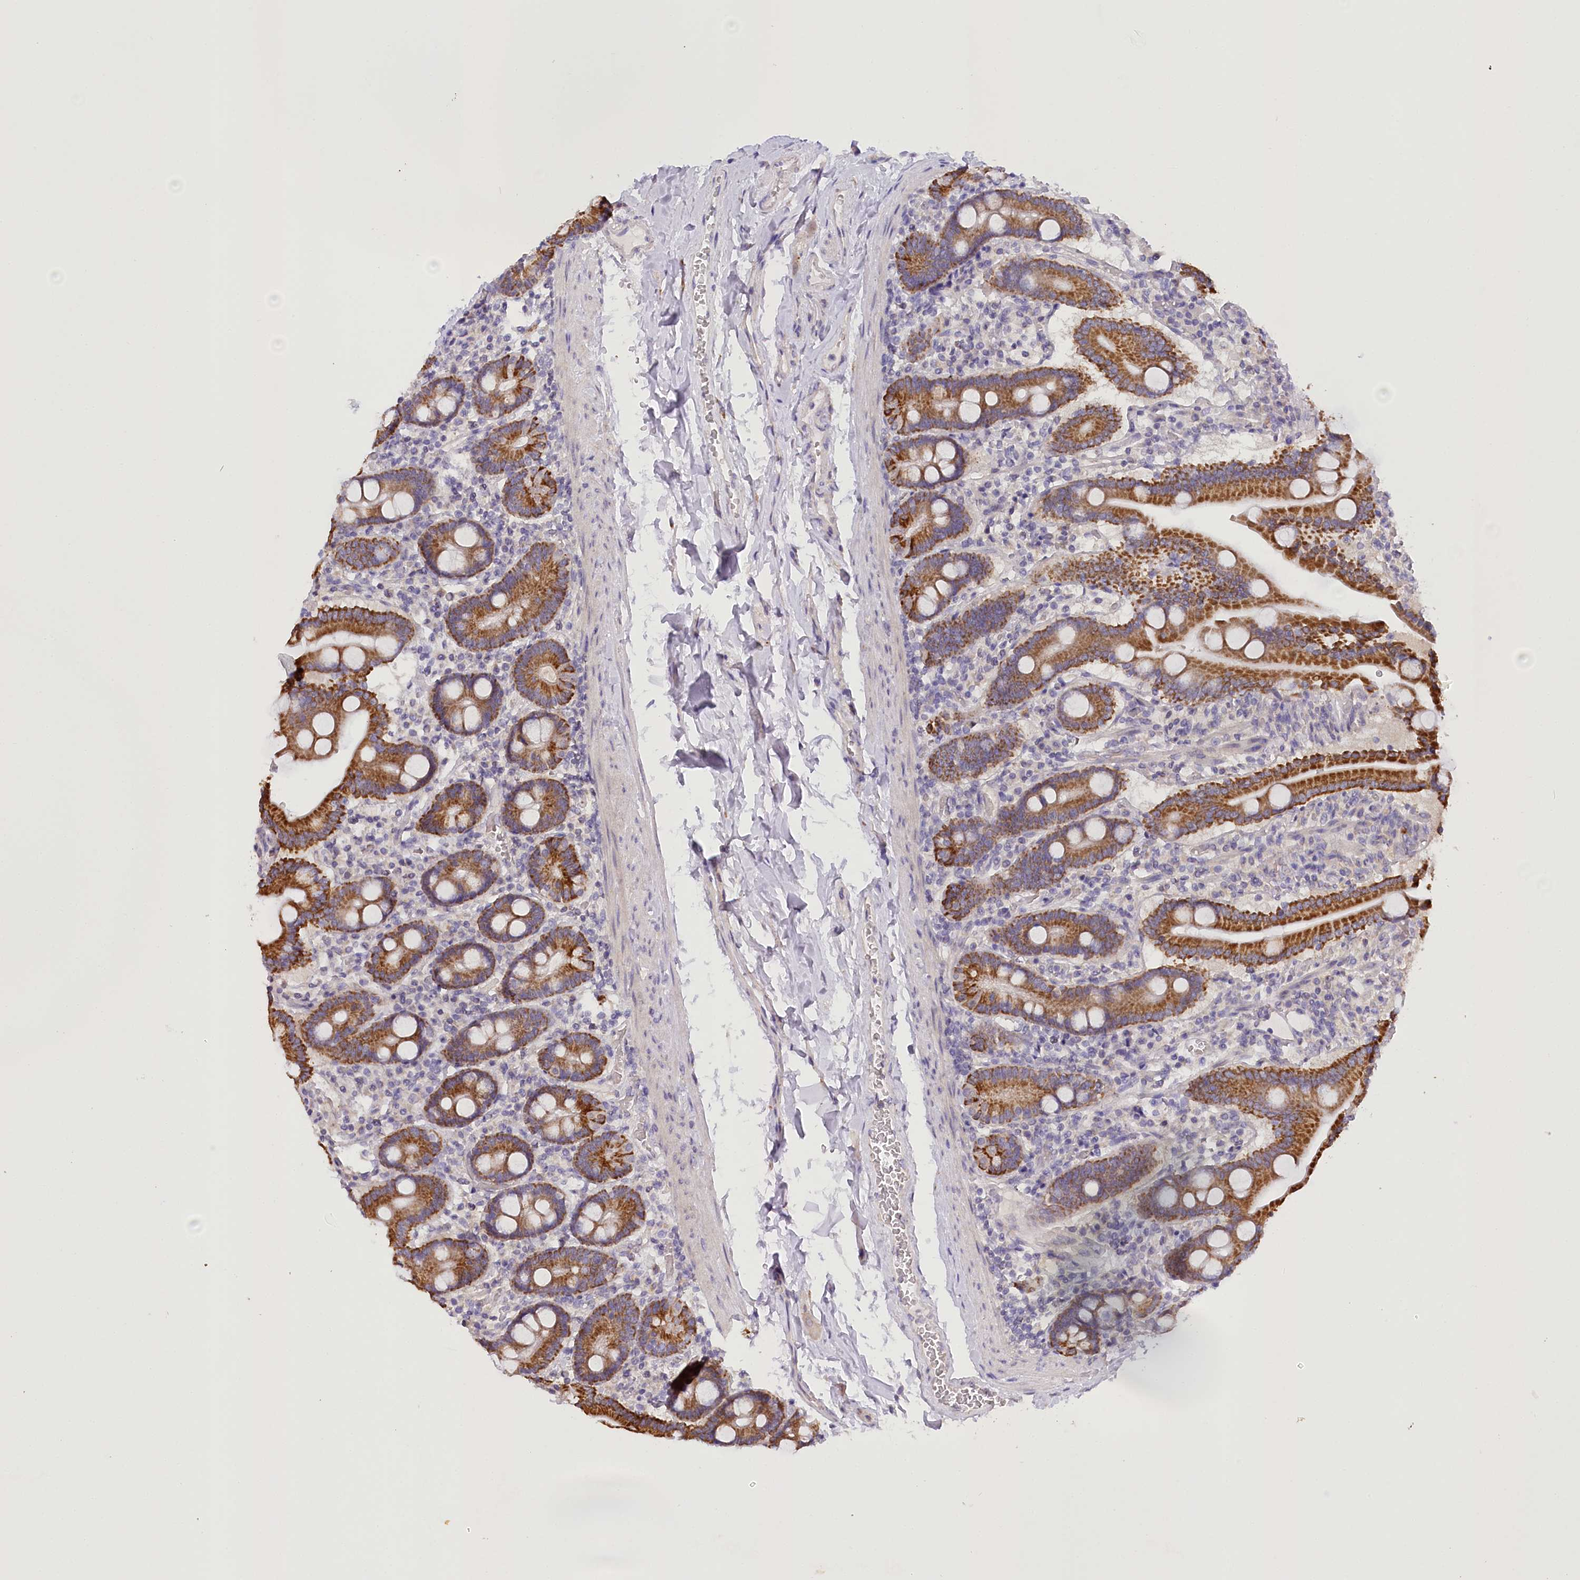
{"staining": {"intensity": "strong", "quantity": ">75%", "location": "cytoplasmic/membranous"}, "tissue": "duodenum", "cell_type": "Glandular cells", "image_type": "normal", "snomed": [{"axis": "morphology", "description": "Normal tissue, NOS"}, {"axis": "topography", "description": "Duodenum"}], "caption": "Strong cytoplasmic/membranous staining for a protein is present in approximately >75% of glandular cells of normal duodenum using immunohistochemistry.", "gene": "DCUN1D1", "patient": {"sex": "male", "age": 55}}